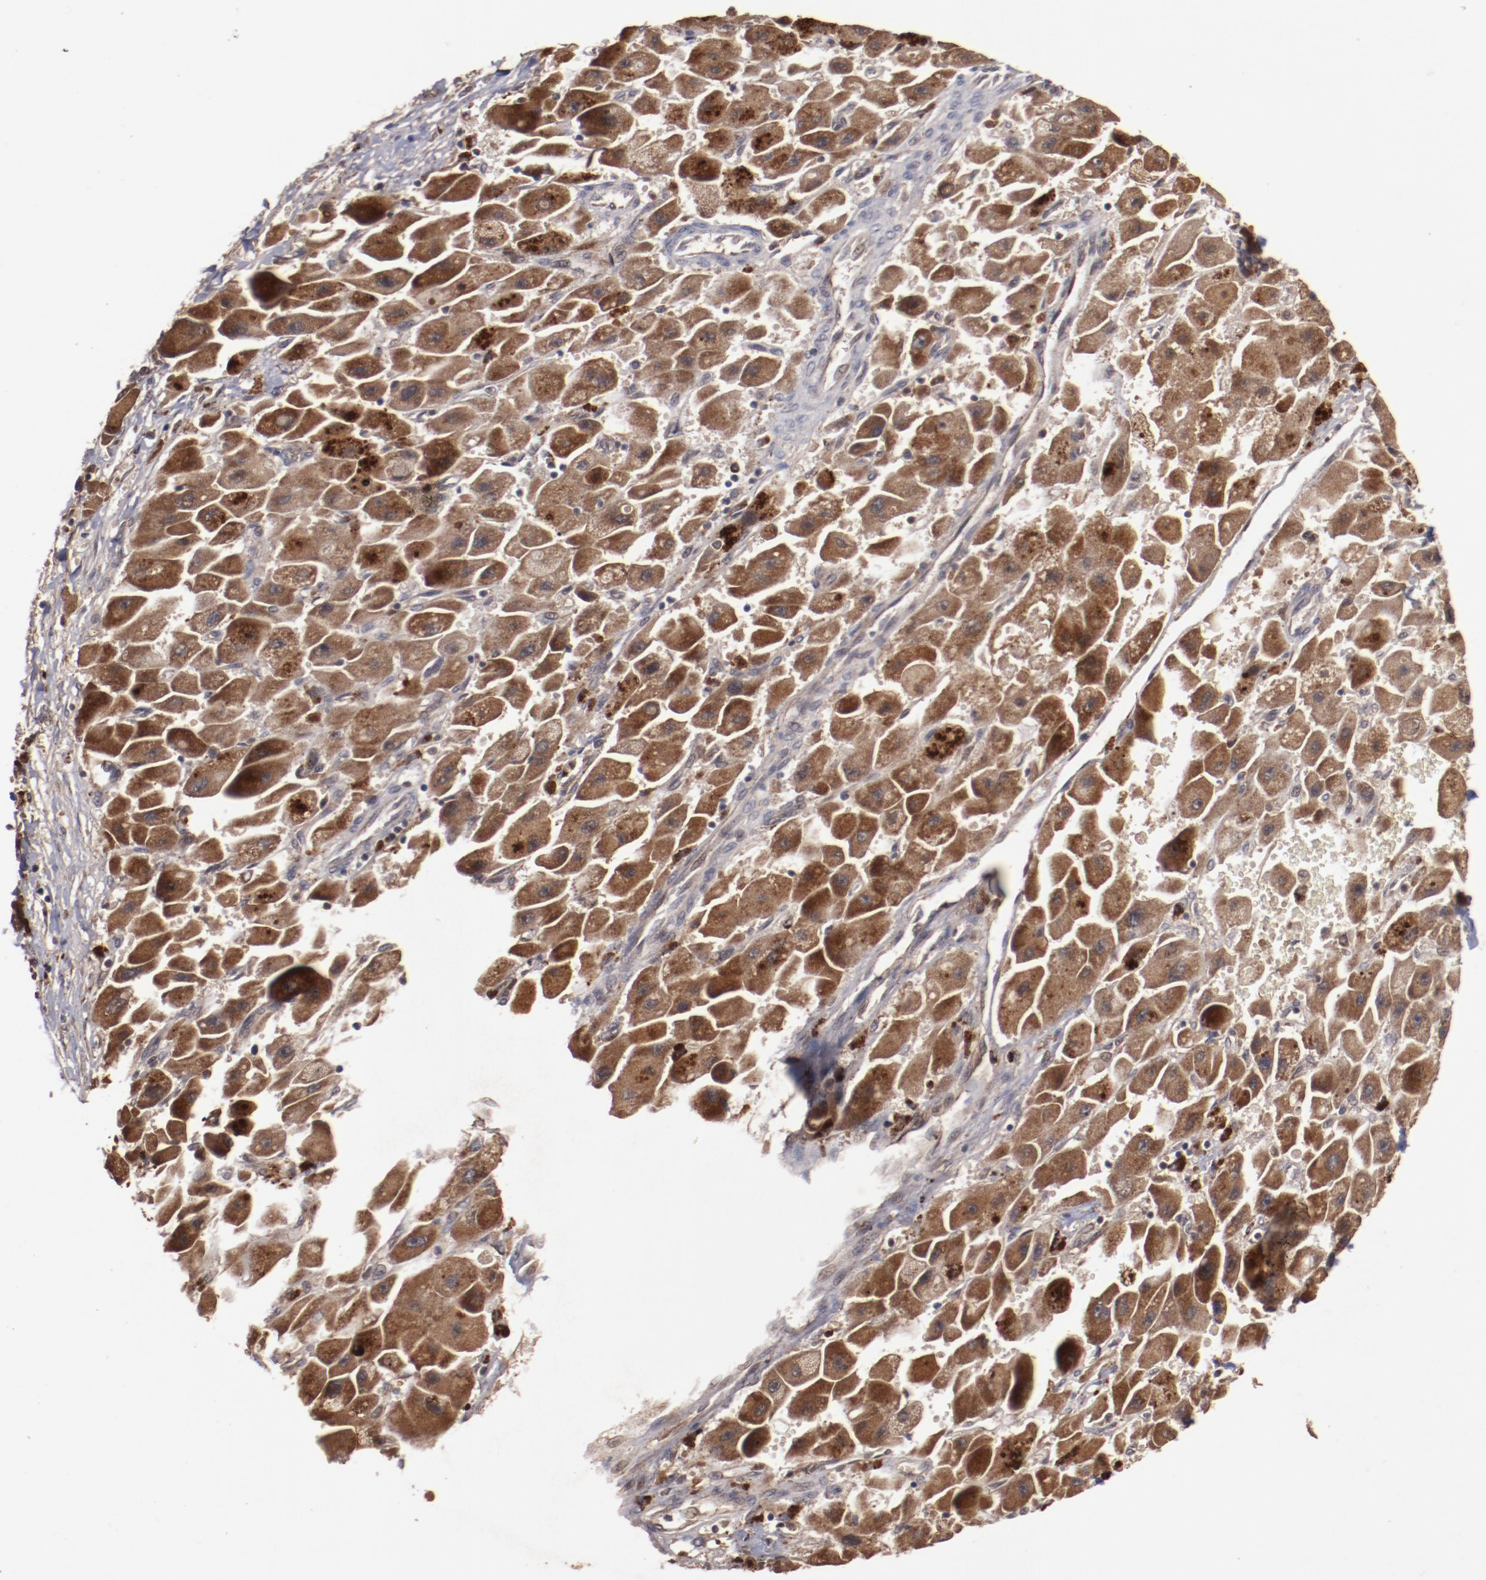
{"staining": {"intensity": "strong", "quantity": ">75%", "location": "cytoplasmic/membranous"}, "tissue": "liver cancer", "cell_type": "Tumor cells", "image_type": "cancer", "snomed": [{"axis": "morphology", "description": "Carcinoma, Hepatocellular, NOS"}, {"axis": "topography", "description": "Liver"}], "caption": "Immunohistochemical staining of liver cancer reveals strong cytoplasmic/membranous protein staining in approximately >75% of tumor cells. Immunohistochemistry (ihc) stains the protein in brown and the nuclei are stained blue.", "gene": "TENM1", "patient": {"sex": "male", "age": 24}}